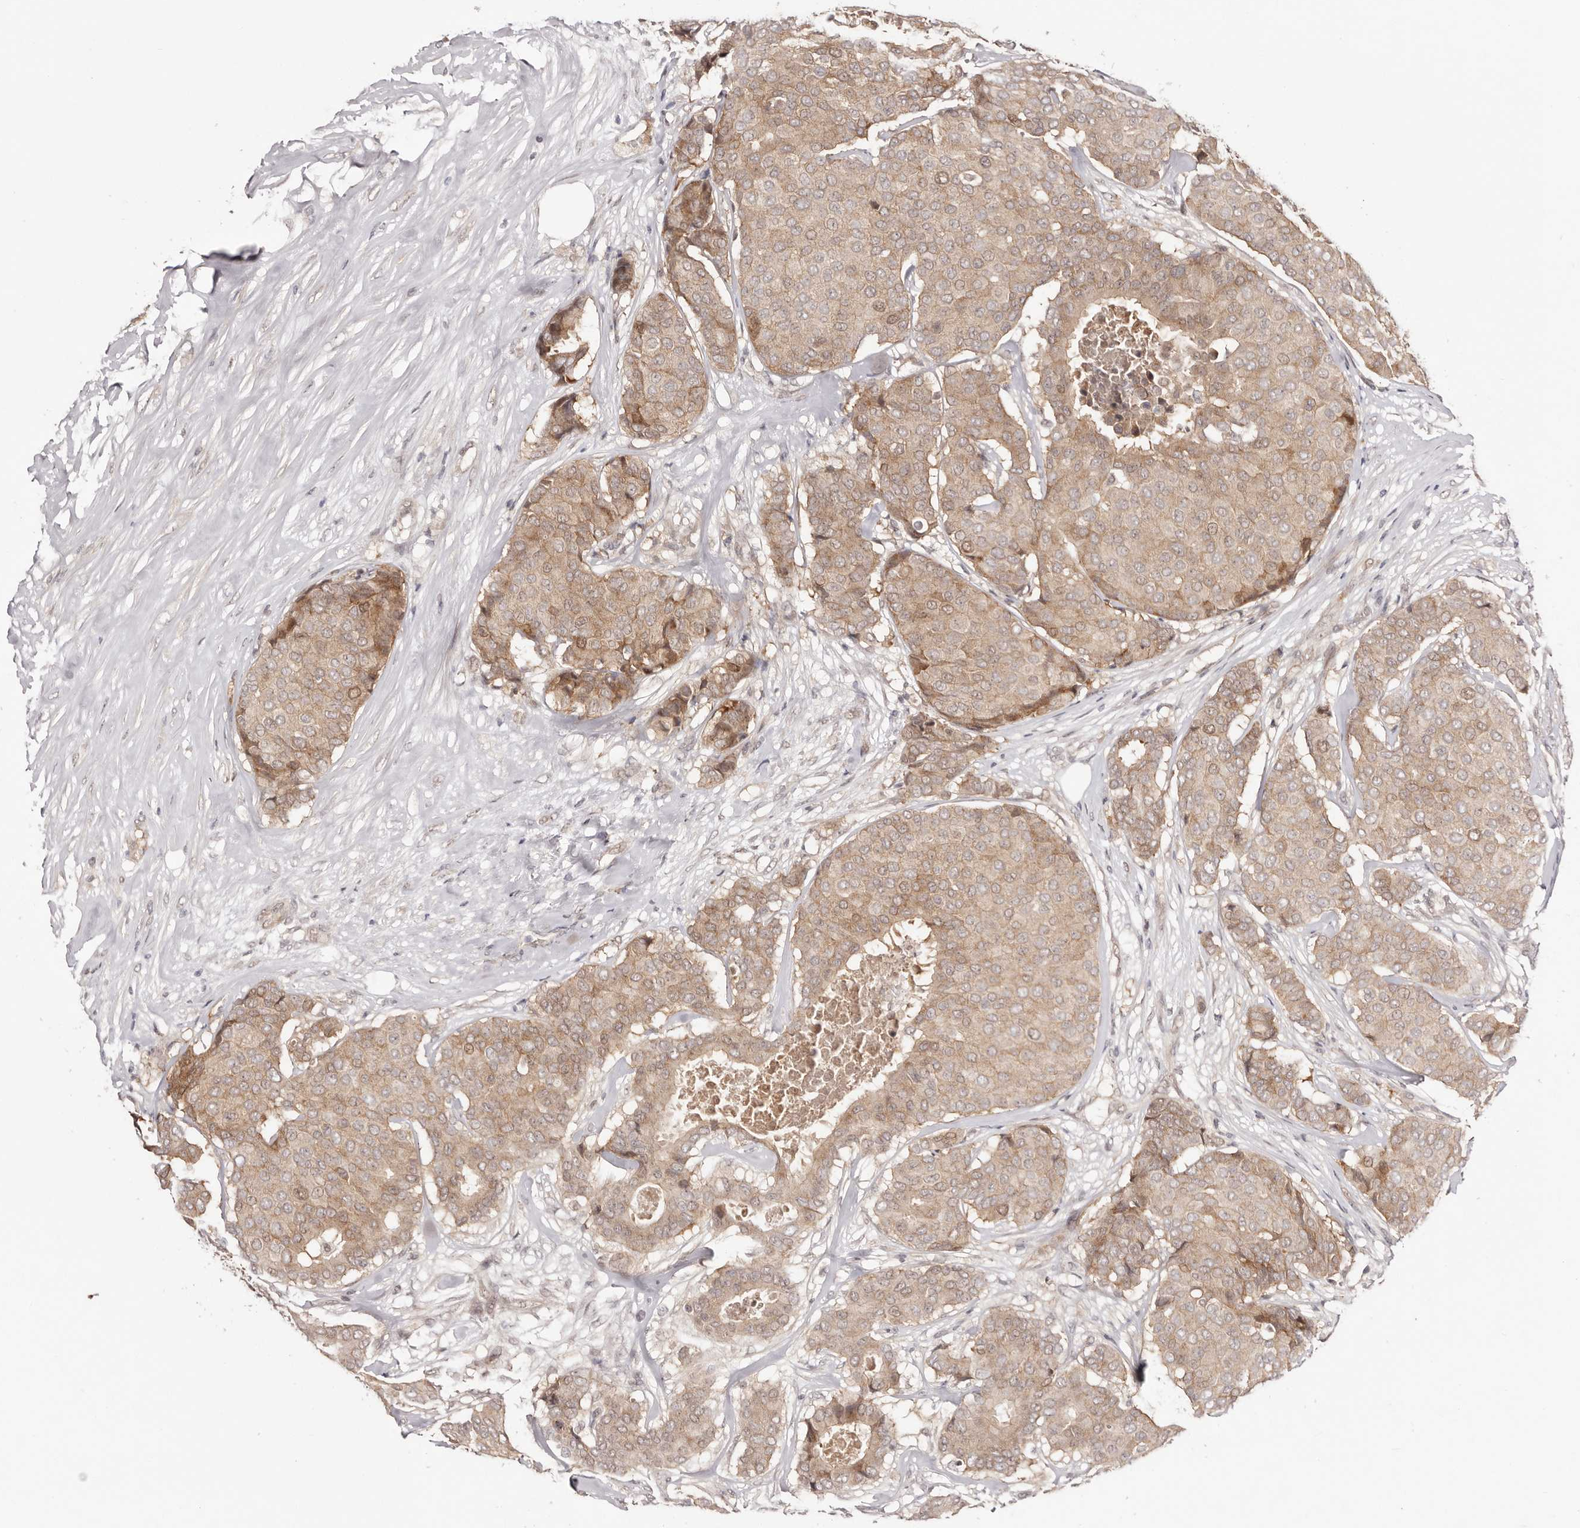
{"staining": {"intensity": "weak", "quantity": ">75%", "location": "cytoplasmic/membranous"}, "tissue": "breast cancer", "cell_type": "Tumor cells", "image_type": "cancer", "snomed": [{"axis": "morphology", "description": "Duct carcinoma"}, {"axis": "topography", "description": "Breast"}], "caption": "This micrograph reveals immunohistochemistry staining of breast cancer, with low weak cytoplasmic/membranous staining in approximately >75% of tumor cells.", "gene": "EGR3", "patient": {"sex": "female", "age": 75}}